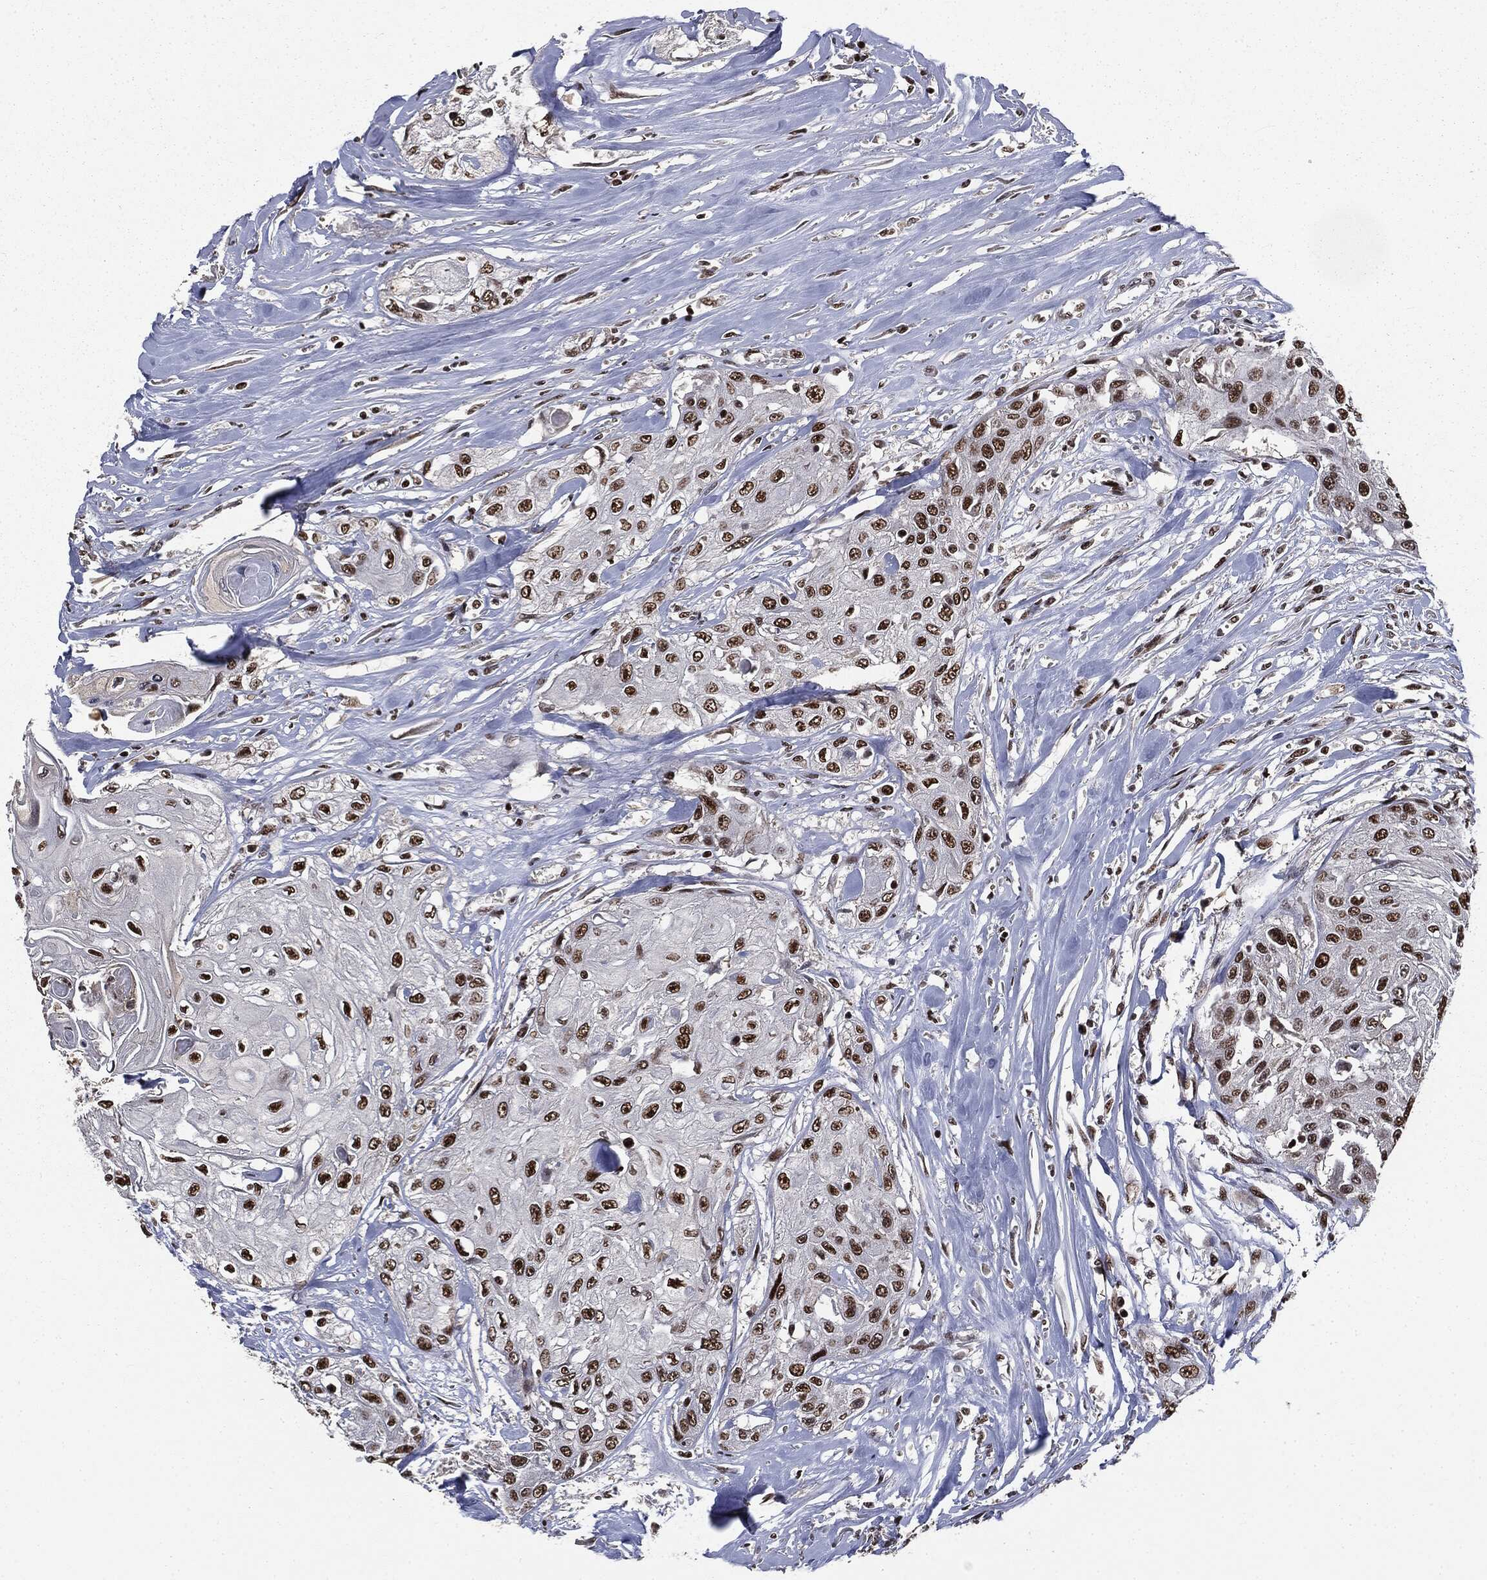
{"staining": {"intensity": "strong", "quantity": ">75%", "location": "nuclear"}, "tissue": "head and neck cancer", "cell_type": "Tumor cells", "image_type": "cancer", "snomed": [{"axis": "morphology", "description": "Normal tissue, NOS"}, {"axis": "morphology", "description": "Squamous cell carcinoma, NOS"}, {"axis": "topography", "description": "Oral tissue"}, {"axis": "topography", "description": "Peripheral nerve tissue"}, {"axis": "topography", "description": "Head-Neck"}], "caption": "A brown stain labels strong nuclear staining of a protein in squamous cell carcinoma (head and neck) tumor cells.", "gene": "DPH2", "patient": {"sex": "female", "age": 59}}